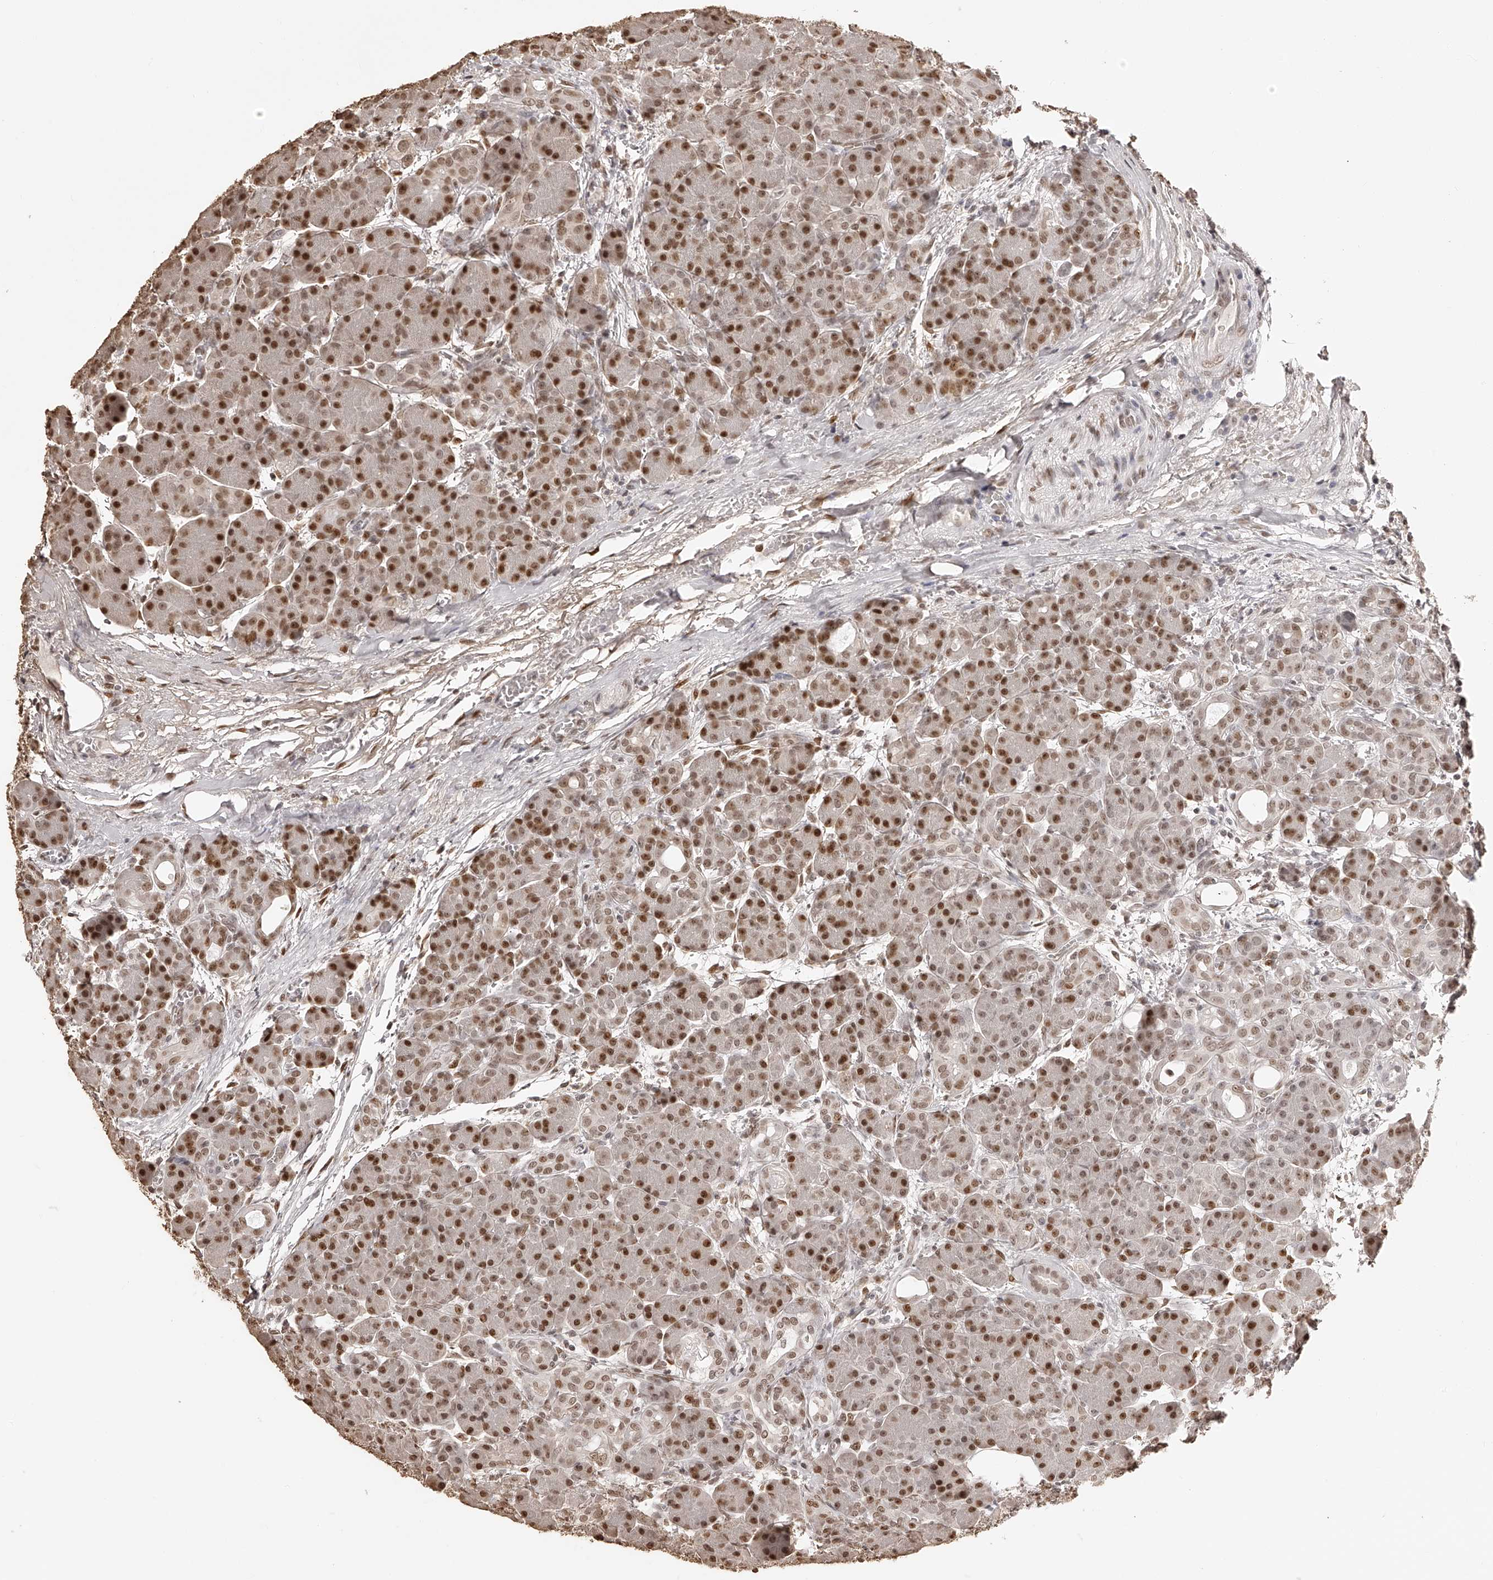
{"staining": {"intensity": "strong", "quantity": "25%-75%", "location": "nuclear"}, "tissue": "pancreas", "cell_type": "Exocrine glandular cells", "image_type": "normal", "snomed": [{"axis": "morphology", "description": "Normal tissue, NOS"}, {"axis": "topography", "description": "Pancreas"}], "caption": "Pancreas stained for a protein demonstrates strong nuclear positivity in exocrine glandular cells. (DAB (3,3'-diaminobenzidine) IHC with brightfield microscopy, high magnification).", "gene": "ZNF503", "patient": {"sex": "male", "age": 63}}